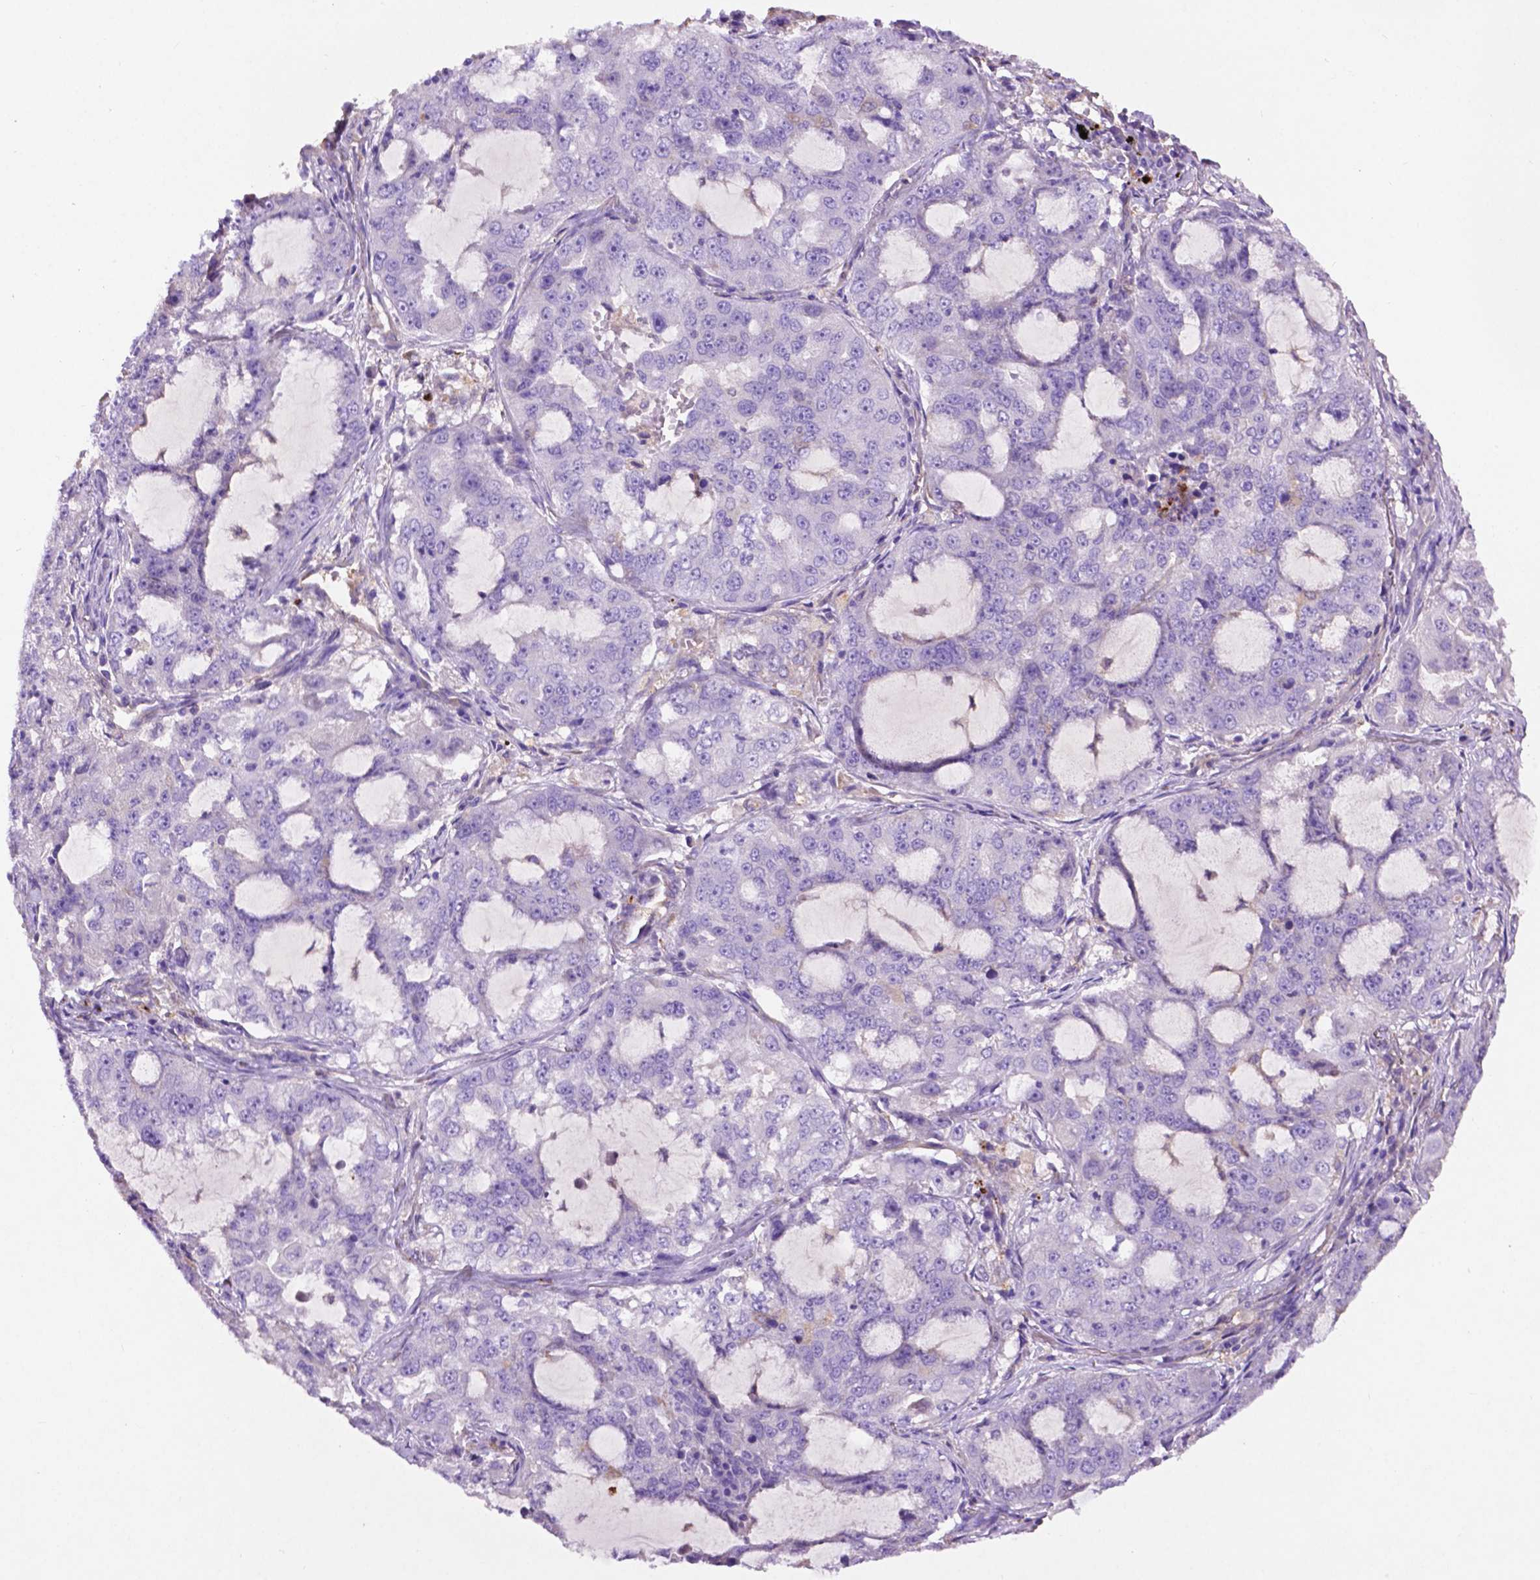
{"staining": {"intensity": "negative", "quantity": "none", "location": "none"}, "tissue": "lung cancer", "cell_type": "Tumor cells", "image_type": "cancer", "snomed": [{"axis": "morphology", "description": "Adenocarcinoma, NOS"}, {"axis": "topography", "description": "Lung"}], "caption": "Micrograph shows no protein expression in tumor cells of lung adenocarcinoma tissue.", "gene": "GDPD5", "patient": {"sex": "female", "age": 61}}